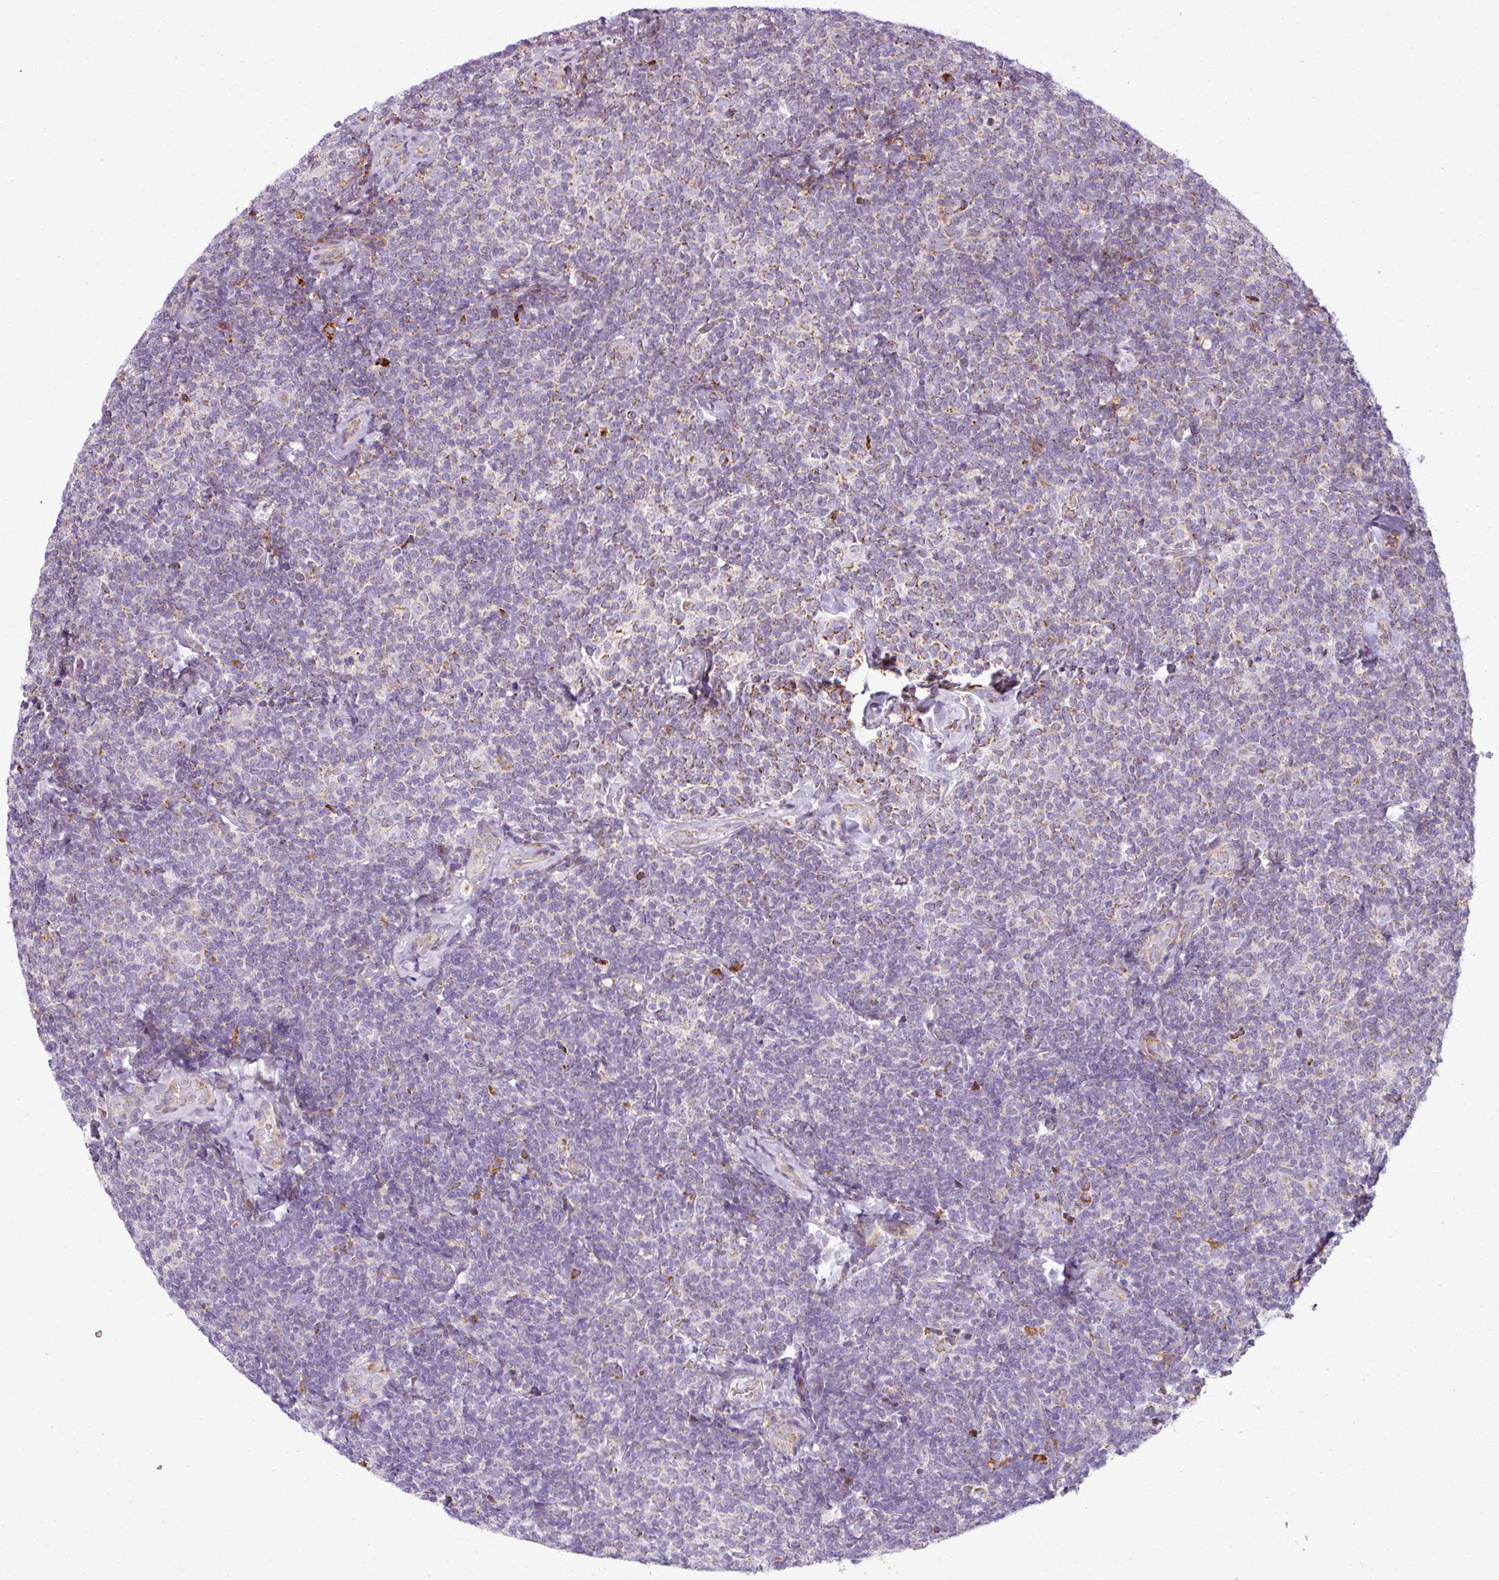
{"staining": {"intensity": "negative", "quantity": "none", "location": "none"}, "tissue": "lymphoma", "cell_type": "Tumor cells", "image_type": "cancer", "snomed": [{"axis": "morphology", "description": "Malignant lymphoma, non-Hodgkin's type, Low grade"}, {"axis": "topography", "description": "Lymph node"}], "caption": "Protein analysis of lymphoma demonstrates no significant positivity in tumor cells. The staining is performed using DAB (3,3'-diaminobenzidine) brown chromogen with nuclei counter-stained in using hematoxylin.", "gene": "ANKRD18A", "patient": {"sex": "female", "age": 56}}